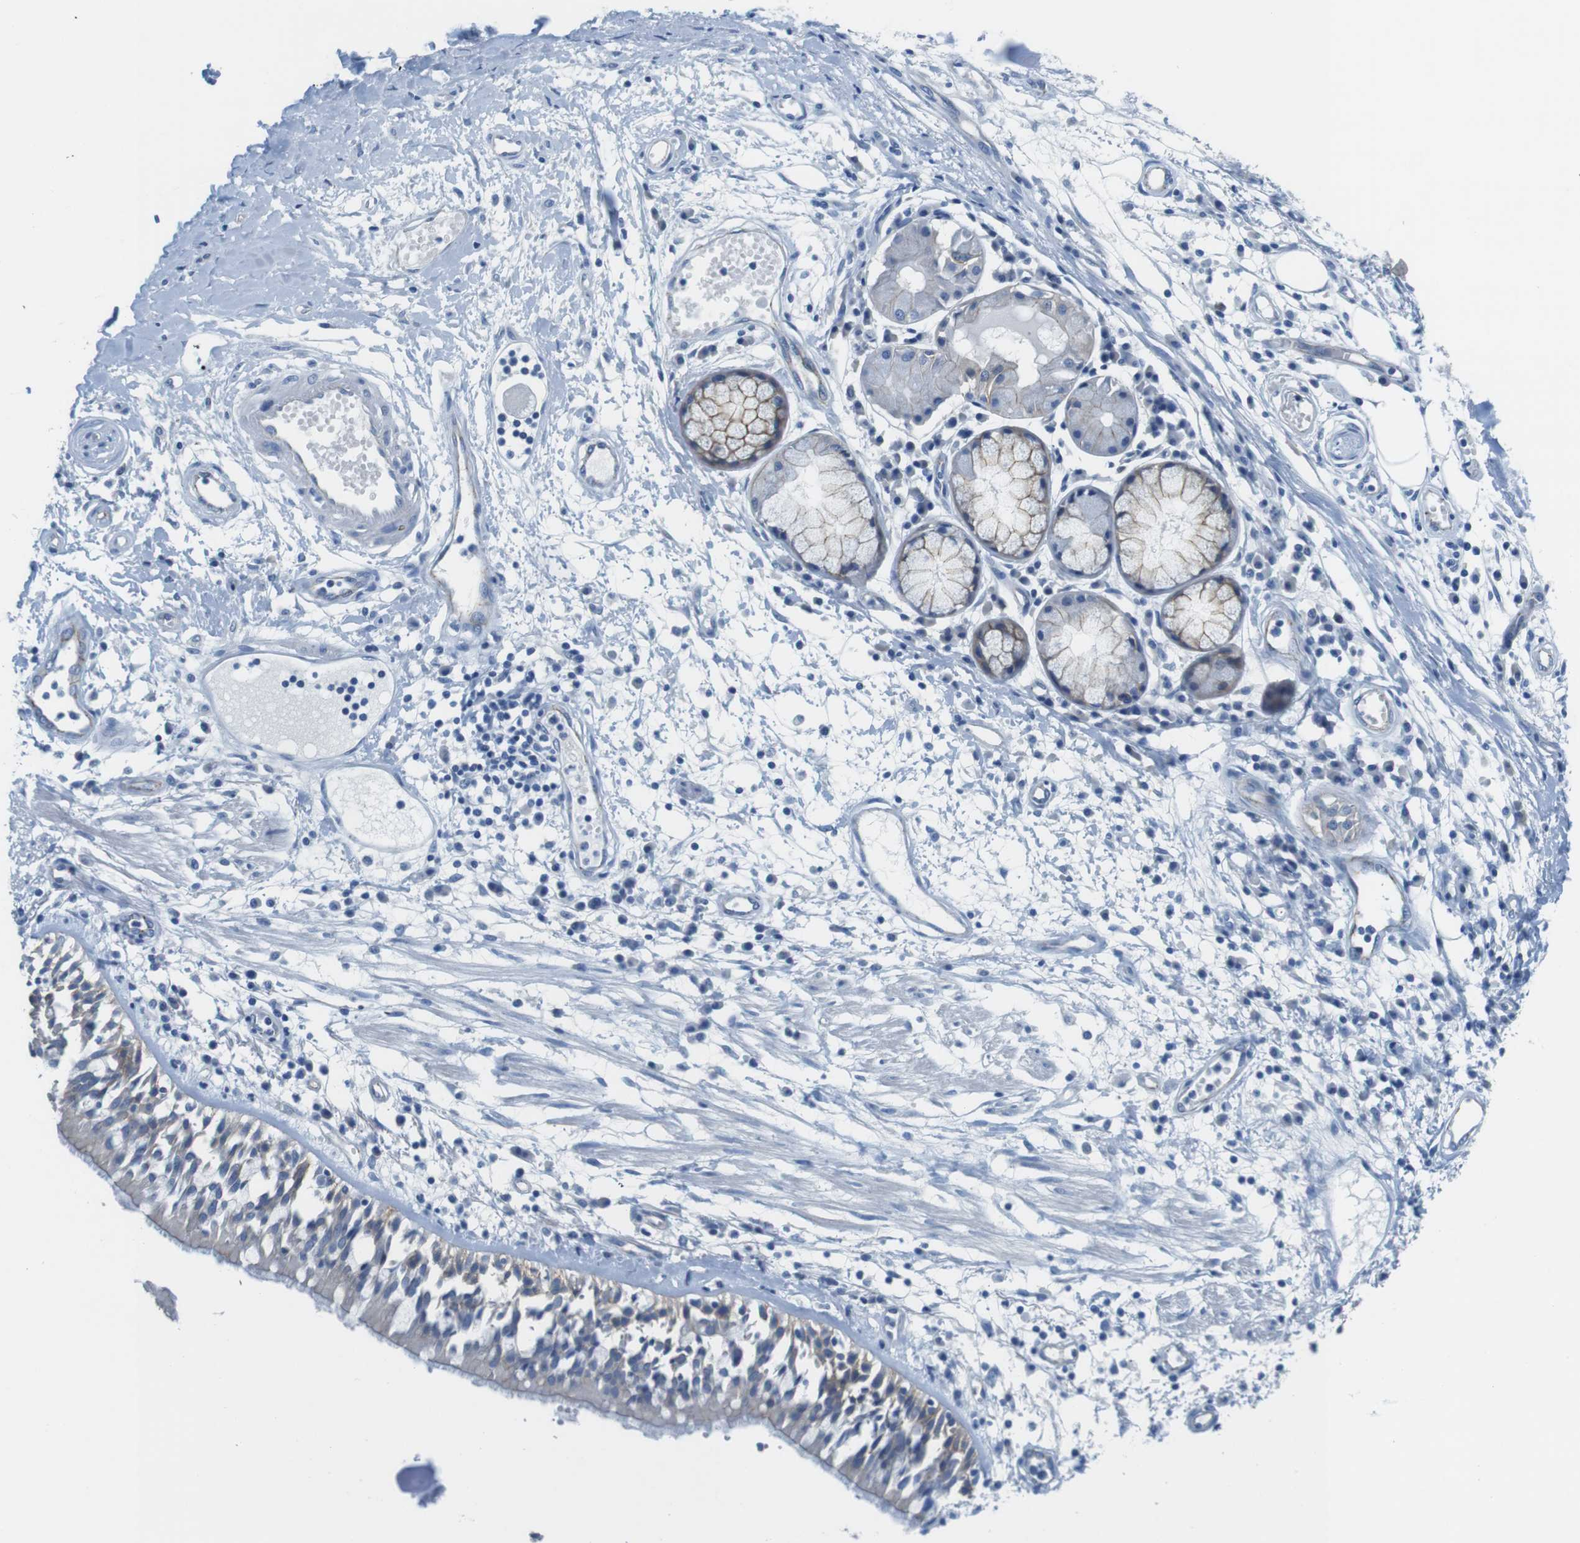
{"staining": {"intensity": "negative", "quantity": "none", "location": "none"}, "tissue": "adipose tissue", "cell_type": "Adipocytes", "image_type": "normal", "snomed": [{"axis": "morphology", "description": "Normal tissue, NOS"}, {"axis": "morphology", "description": "Adenocarcinoma, NOS"}, {"axis": "topography", "description": "Cartilage tissue"}, {"axis": "topography", "description": "Bronchus"}, {"axis": "topography", "description": "Lung"}], "caption": "This is a histopathology image of immunohistochemistry (IHC) staining of unremarkable adipose tissue, which shows no positivity in adipocytes. (Brightfield microscopy of DAB (3,3'-diaminobenzidine) IHC at high magnification).", "gene": "SLC6A6", "patient": {"sex": "female", "age": 67}}